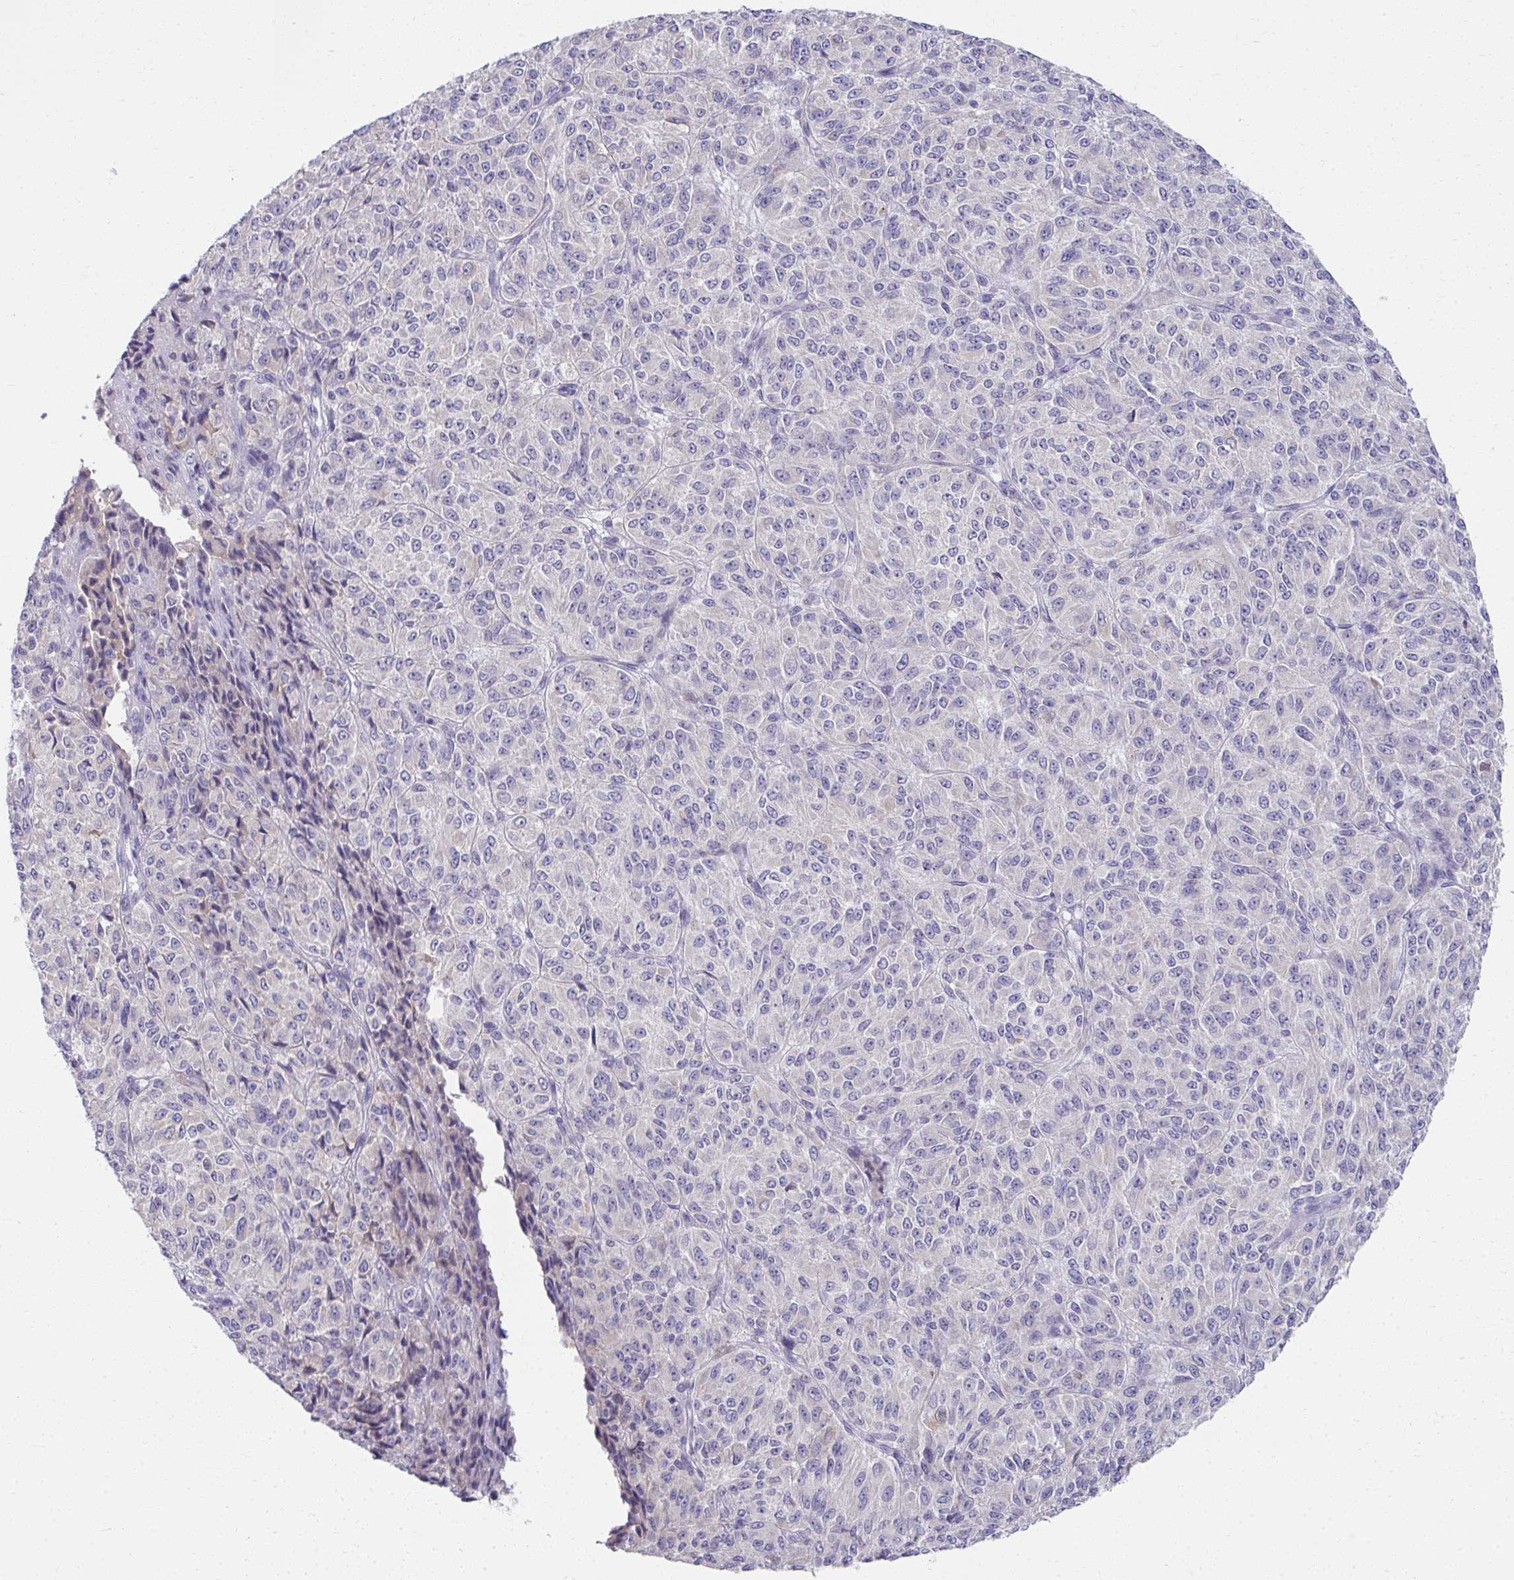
{"staining": {"intensity": "negative", "quantity": "none", "location": "none"}, "tissue": "melanoma", "cell_type": "Tumor cells", "image_type": "cancer", "snomed": [{"axis": "morphology", "description": "Malignant melanoma, Metastatic site"}, {"axis": "topography", "description": "Brain"}], "caption": "A high-resolution micrograph shows immunohistochemistry staining of melanoma, which demonstrates no significant expression in tumor cells.", "gene": "FASLG", "patient": {"sex": "female", "age": 56}}